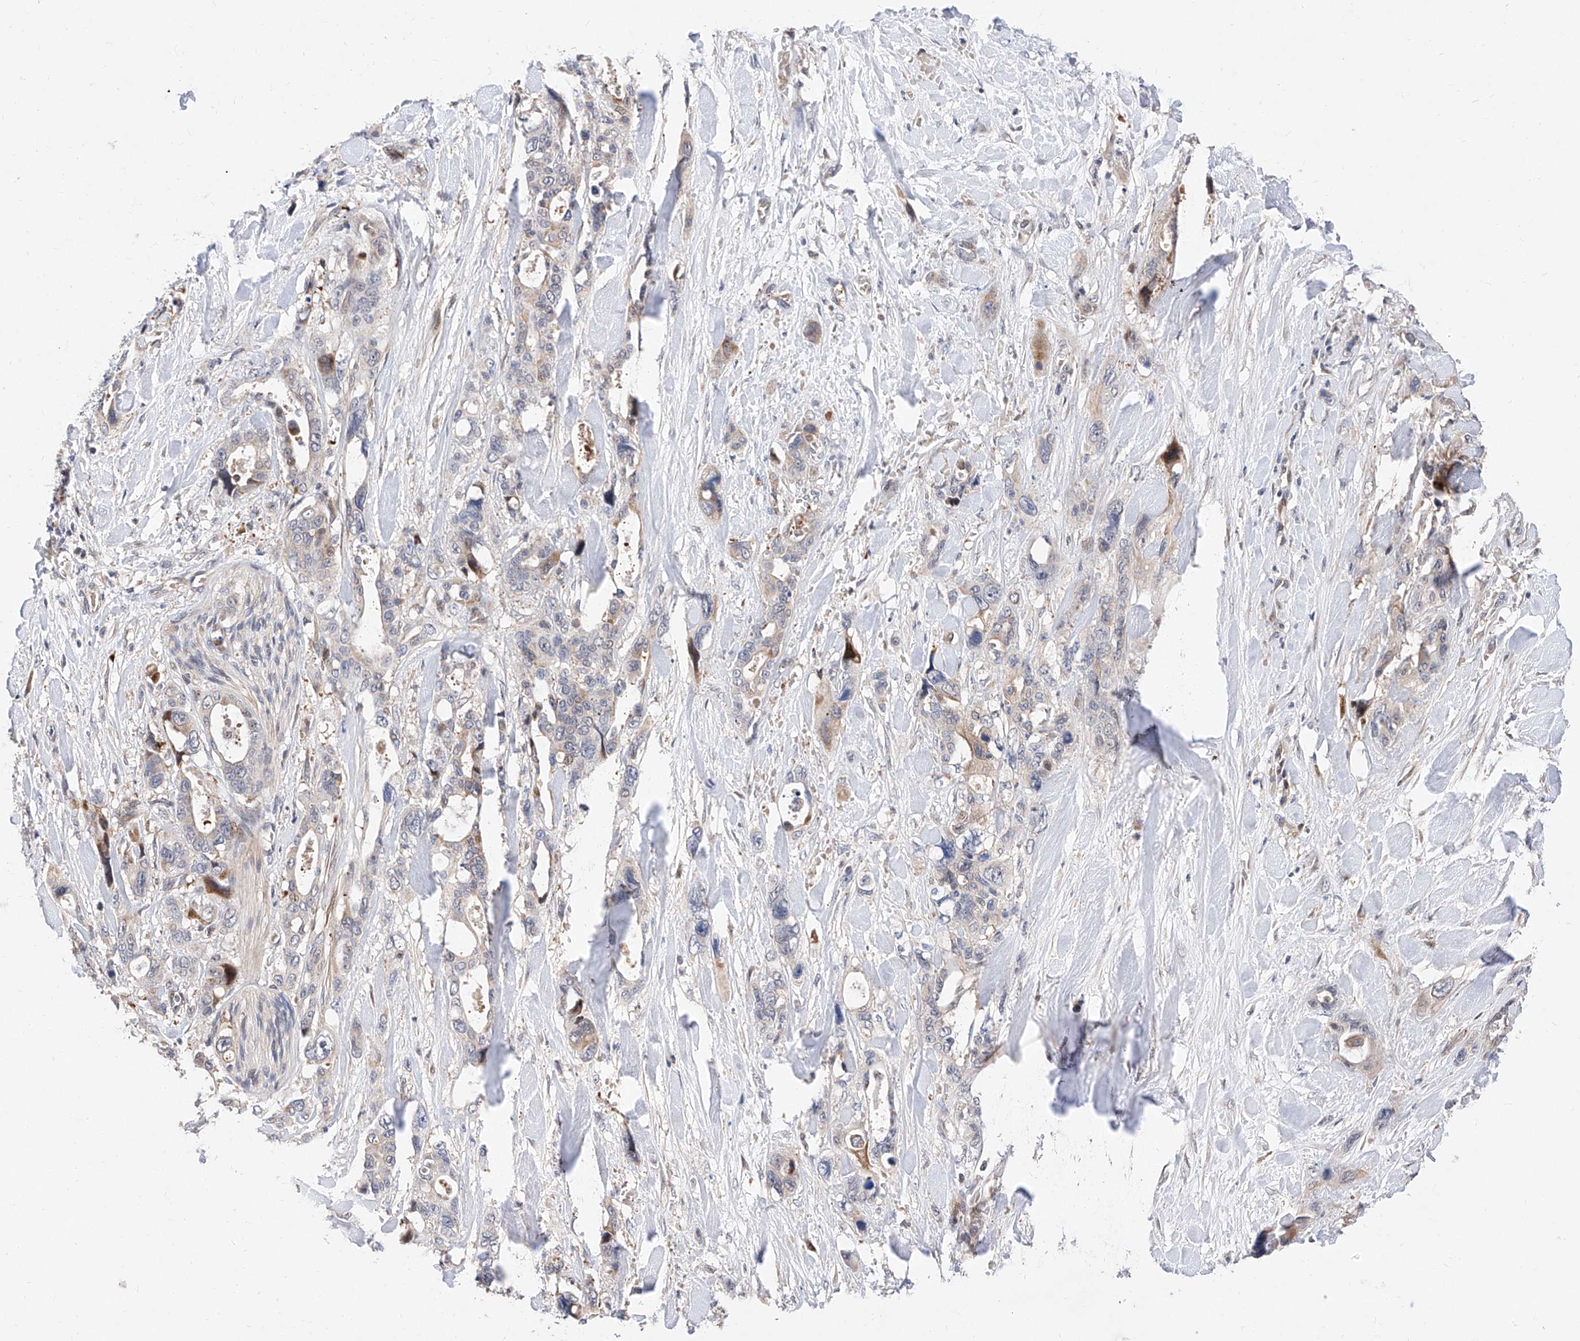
{"staining": {"intensity": "moderate", "quantity": "<25%", "location": "cytoplasmic/membranous,nuclear"}, "tissue": "pancreatic cancer", "cell_type": "Tumor cells", "image_type": "cancer", "snomed": [{"axis": "morphology", "description": "Adenocarcinoma, NOS"}, {"axis": "topography", "description": "Pancreas"}], "caption": "Moderate cytoplasmic/membranous and nuclear expression is present in about <25% of tumor cells in pancreatic adenocarcinoma. (DAB (3,3'-diaminobenzidine) IHC with brightfield microscopy, high magnification).", "gene": "FUCA2", "patient": {"sex": "male", "age": 46}}